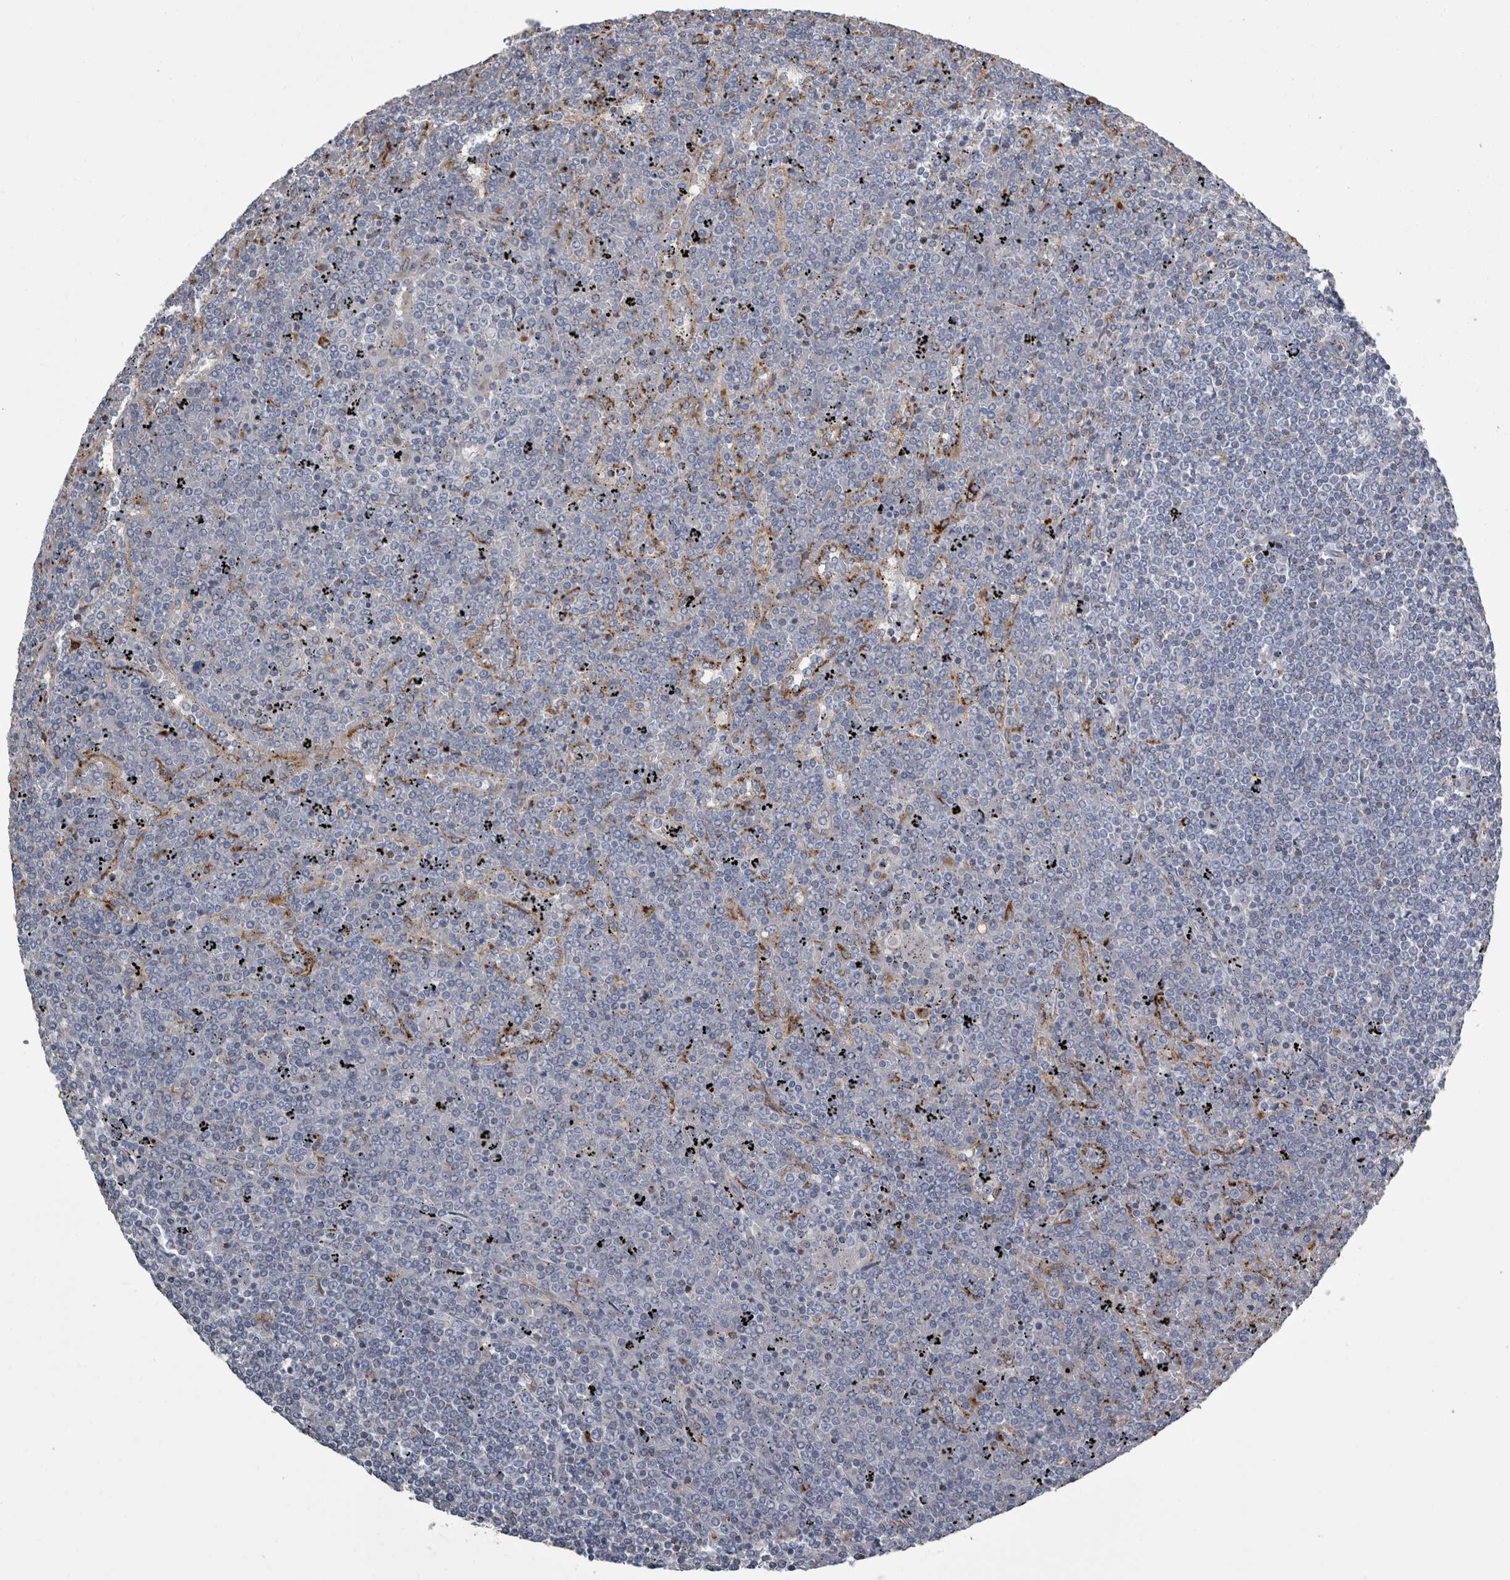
{"staining": {"intensity": "negative", "quantity": "none", "location": "none"}, "tissue": "lymphoma", "cell_type": "Tumor cells", "image_type": "cancer", "snomed": [{"axis": "morphology", "description": "Malignant lymphoma, non-Hodgkin's type, Low grade"}, {"axis": "topography", "description": "Spleen"}], "caption": "An IHC histopathology image of malignant lymphoma, non-Hodgkin's type (low-grade) is shown. There is no staining in tumor cells of malignant lymphoma, non-Hodgkin's type (low-grade).", "gene": "DPP7", "patient": {"sex": "female", "age": 19}}